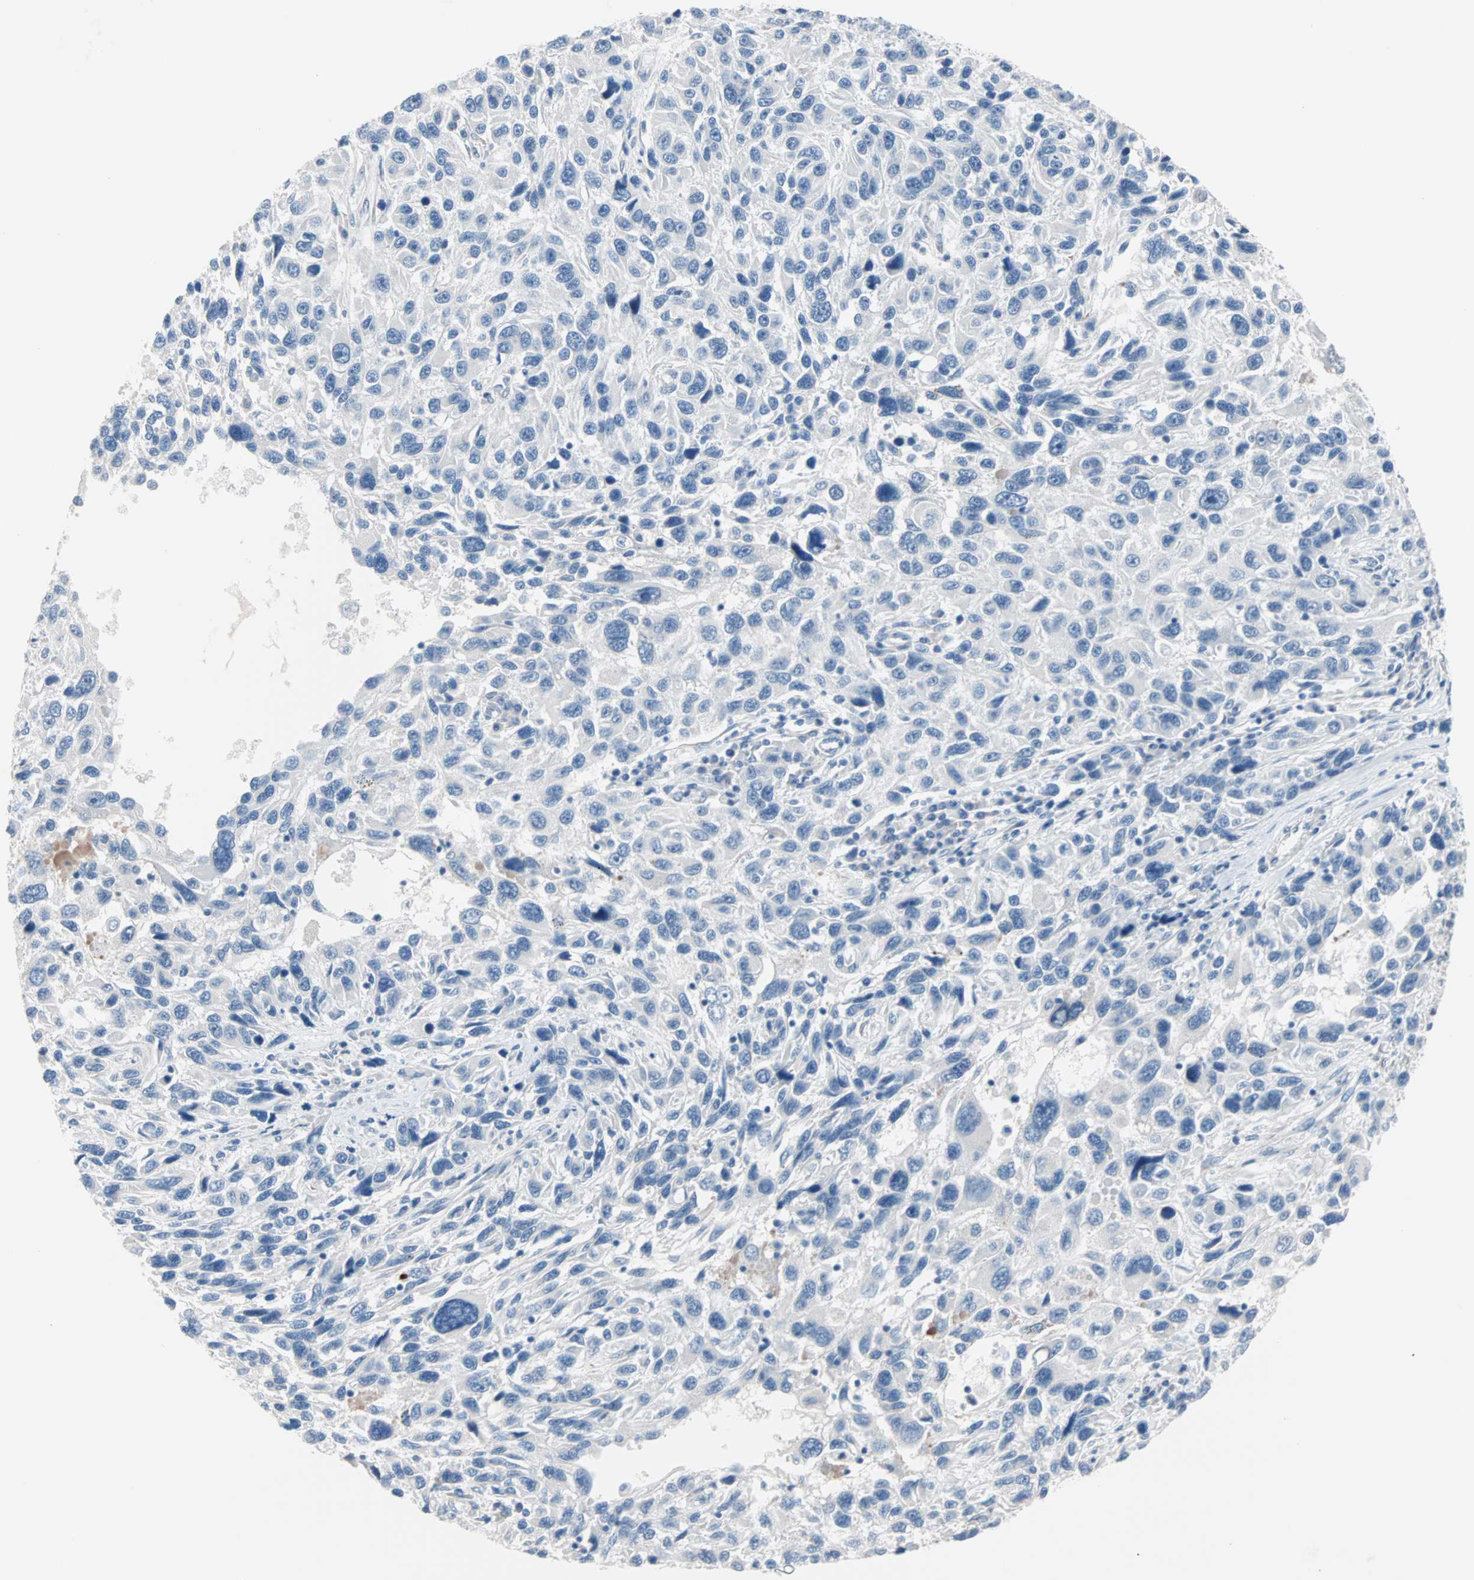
{"staining": {"intensity": "negative", "quantity": "none", "location": "none"}, "tissue": "melanoma", "cell_type": "Tumor cells", "image_type": "cancer", "snomed": [{"axis": "morphology", "description": "Malignant melanoma, NOS"}, {"axis": "topography", "description": "Skin"}], "caption": "Immunohistochemistry micrograph of neoplastic tissue: malignant melanoma stained with DAB (3,3'-diaminobenzidine) reveals no significant protein positivity in tumor cells.", "gene": "ULBP1", "patient": {"sex": "male", "age": 53}}